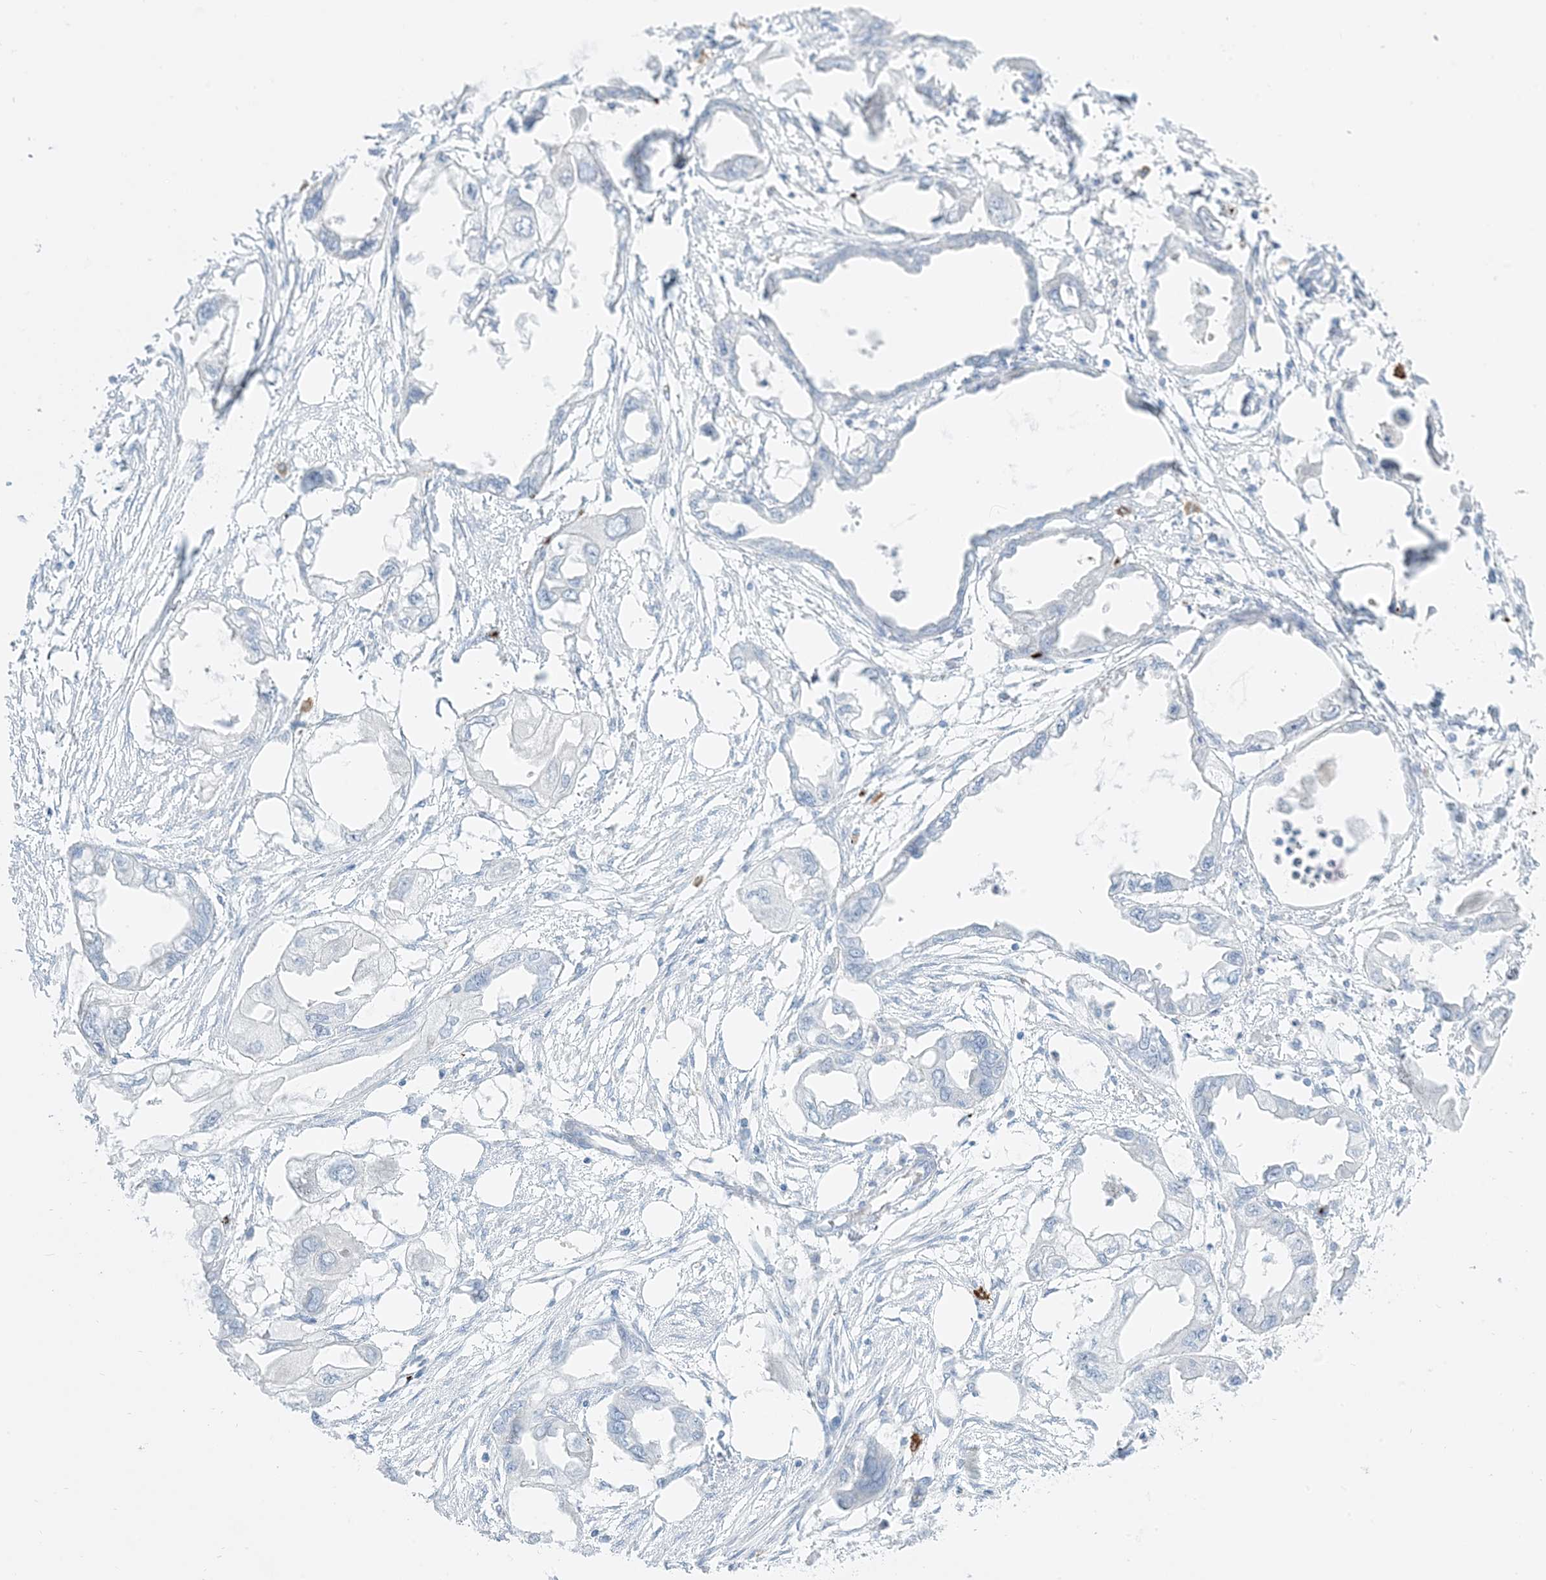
{"staining": {"intensity": "negative", "quantity": "none", "location": "none"}, "tissue": "endometrial cancer", "cell_type": "Tumor cells", "image_type": "cancer", "snomed": [{"axis": "morphology", "description": "Adenocarcinoma, NOS"}, {"axis": "morphology", "description": "Adenocarcinoma, metastatic, NOS"}, {"axis": "topography", "description": "Adipose tissue"}, {"axis": "topography", "description": "Endometrium"}], "caption": "An immunohistochemistry histopathology image of endometrial cancer (adenocarcinoma) is shown. There is no staining in tumor cells of endometrial cancer (adenocarcinoma).", "gene": "EPS8L3", "patient": {"sex": "female", "age": 67}}